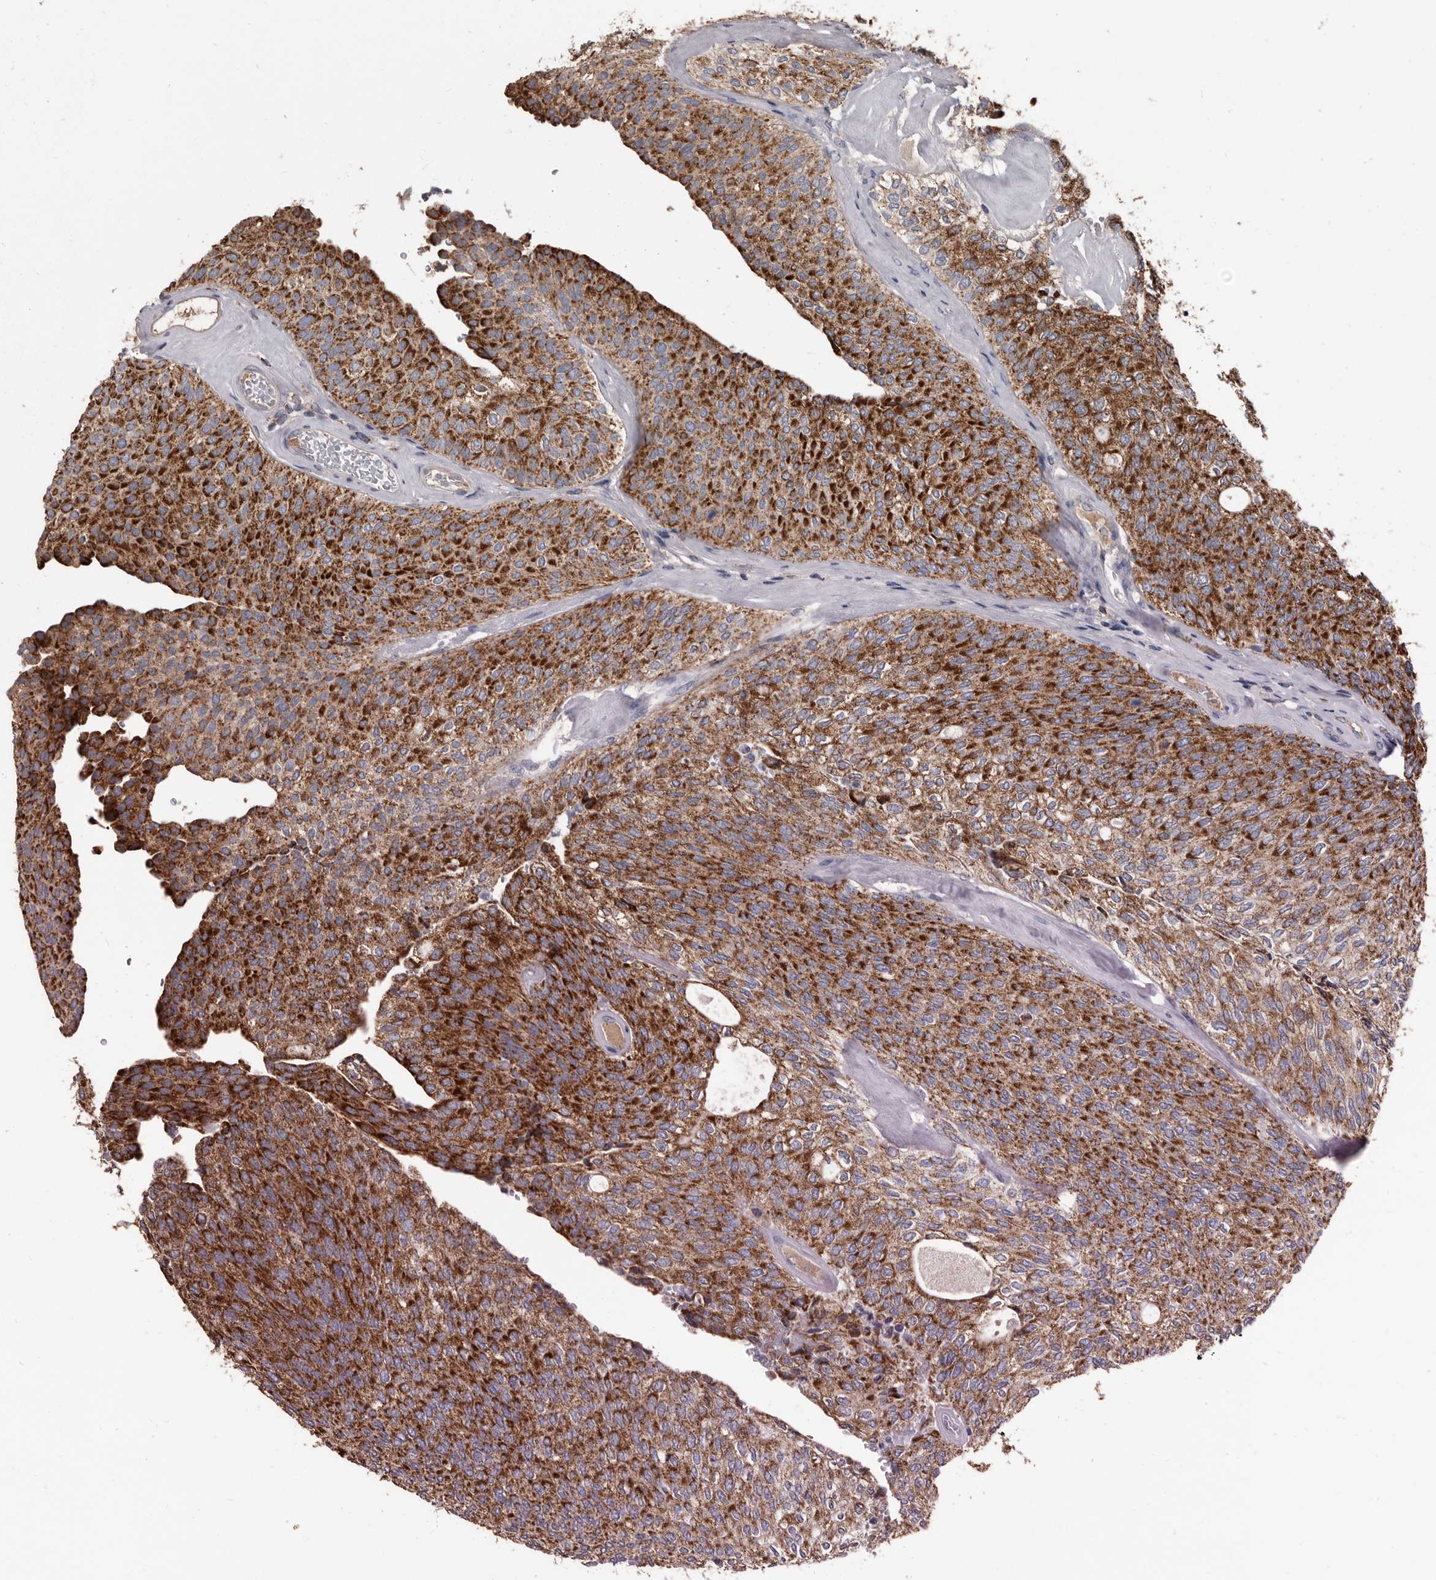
{"staining": {"intensity": "strong", "quantity": ">75%", "location": "cytoplasmic/membranous"}, "tissue": "urothelial cancer", "cell_type": "Tumor cells", "image_type": "cancer", "snomed": [{"axis": "morphology", "description": "Urothelial carcinoma, Low grade"}, {"axis": "topography", "description": "Urinary bladder"}], "caption": "High-power microscopy captured an immunohistochemistry (IHC) photomicrograph of low-grade urothelial carcinoma, revealing strong cytoplasmic/membranous positivity in approximately >75% of tumor cells. Immunohistochemistry stains the protein of interest in brown and the nuclei are stained blue.", "gene": "ALDH5A1", "patient": {"sex": "female", "age": 79}}